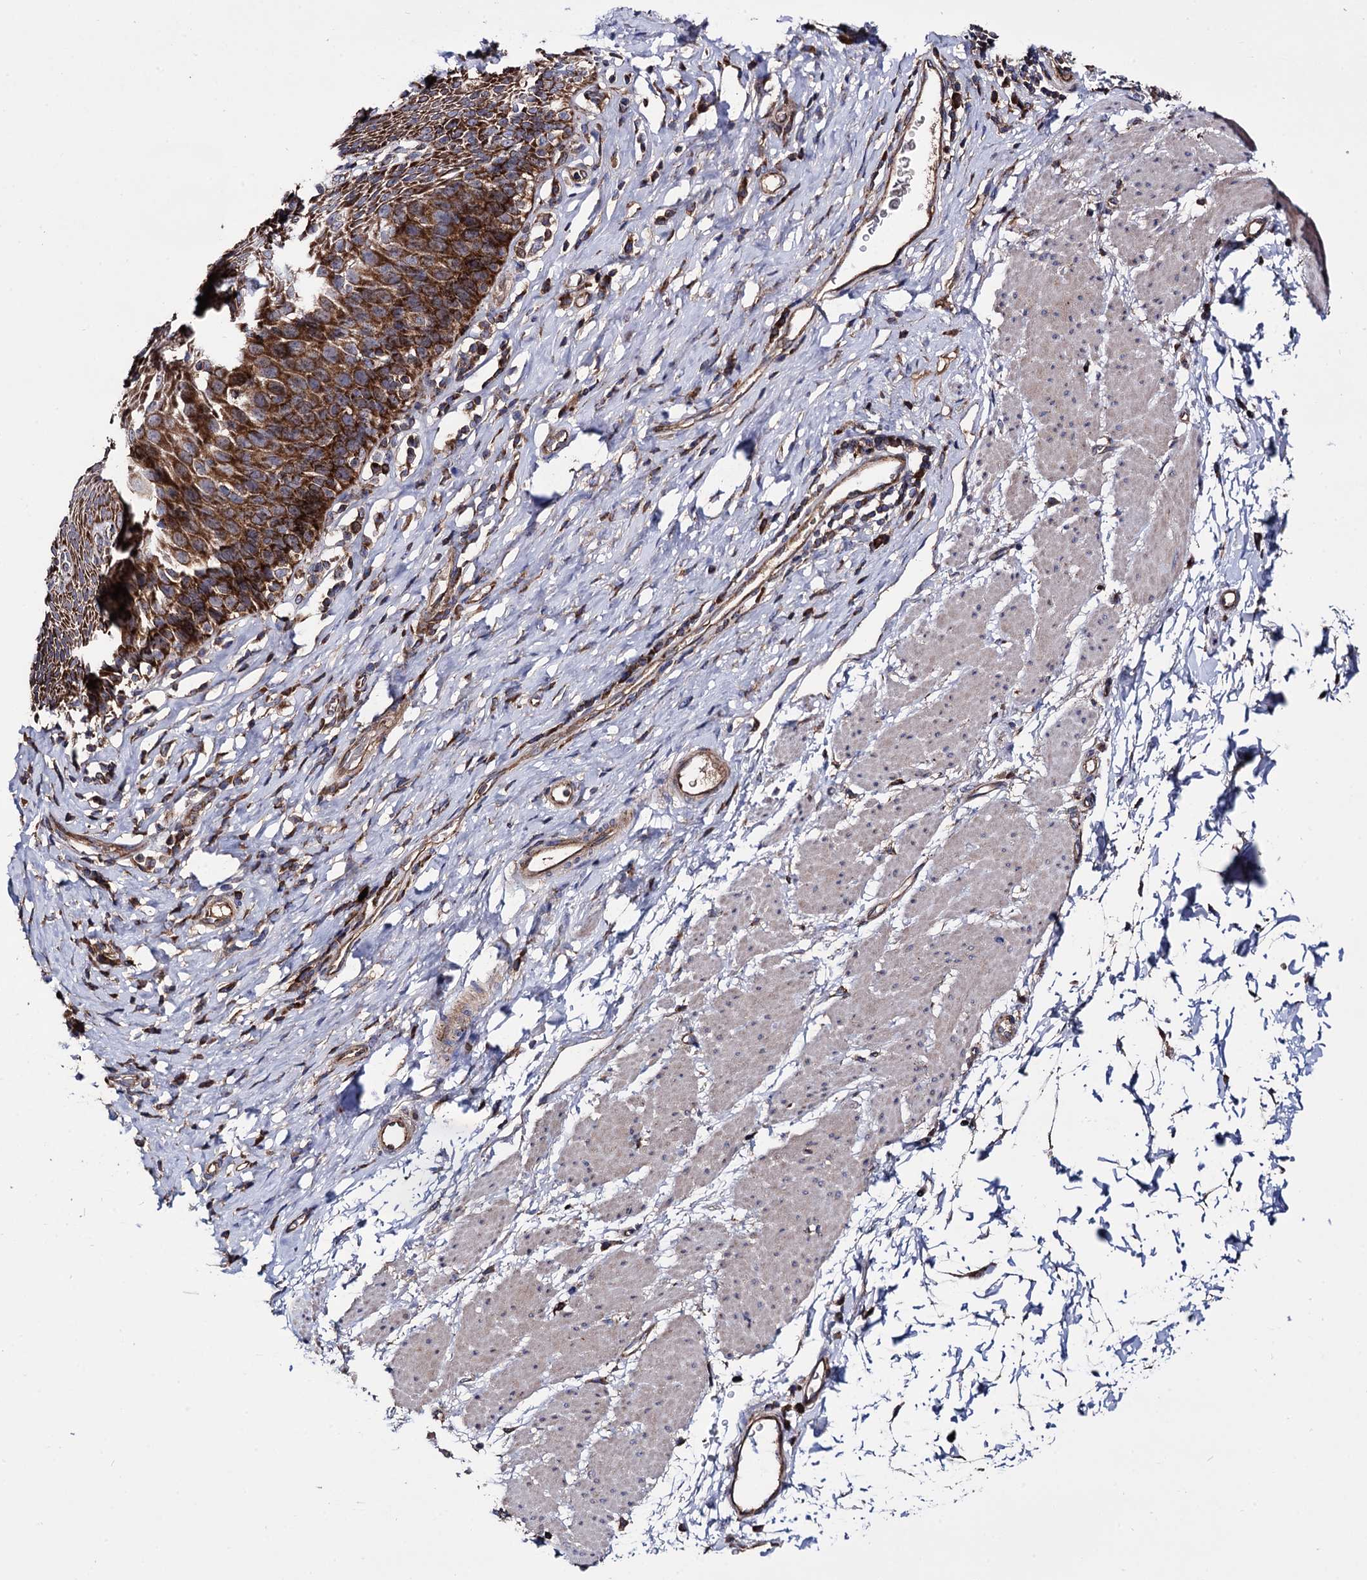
{"staining": {"intensity": "strong", "quantity": ">75%", "location": "cytoplasmic/membranous"}, "tissue": "esophagus", "cell_type": "Squamous epithelial cells", "image_type": "normal", "snomed": [{"axis": "morphology", "description": "Normal tissue, NOS"}, {"axis": "topography", "description": "Esophagus"}], "caption": "IHC image of unremarkable esophagus: human esophagus stained using immunohistochemistry shows high levels of strong protein expression localized specifically in the cytoplasmic/membranous of squamous epithelial cells, appearing as a cytoplasmic/membranous brown color.", "gene": "IQCH", "patient": {"sex": "female", "age": 61}}